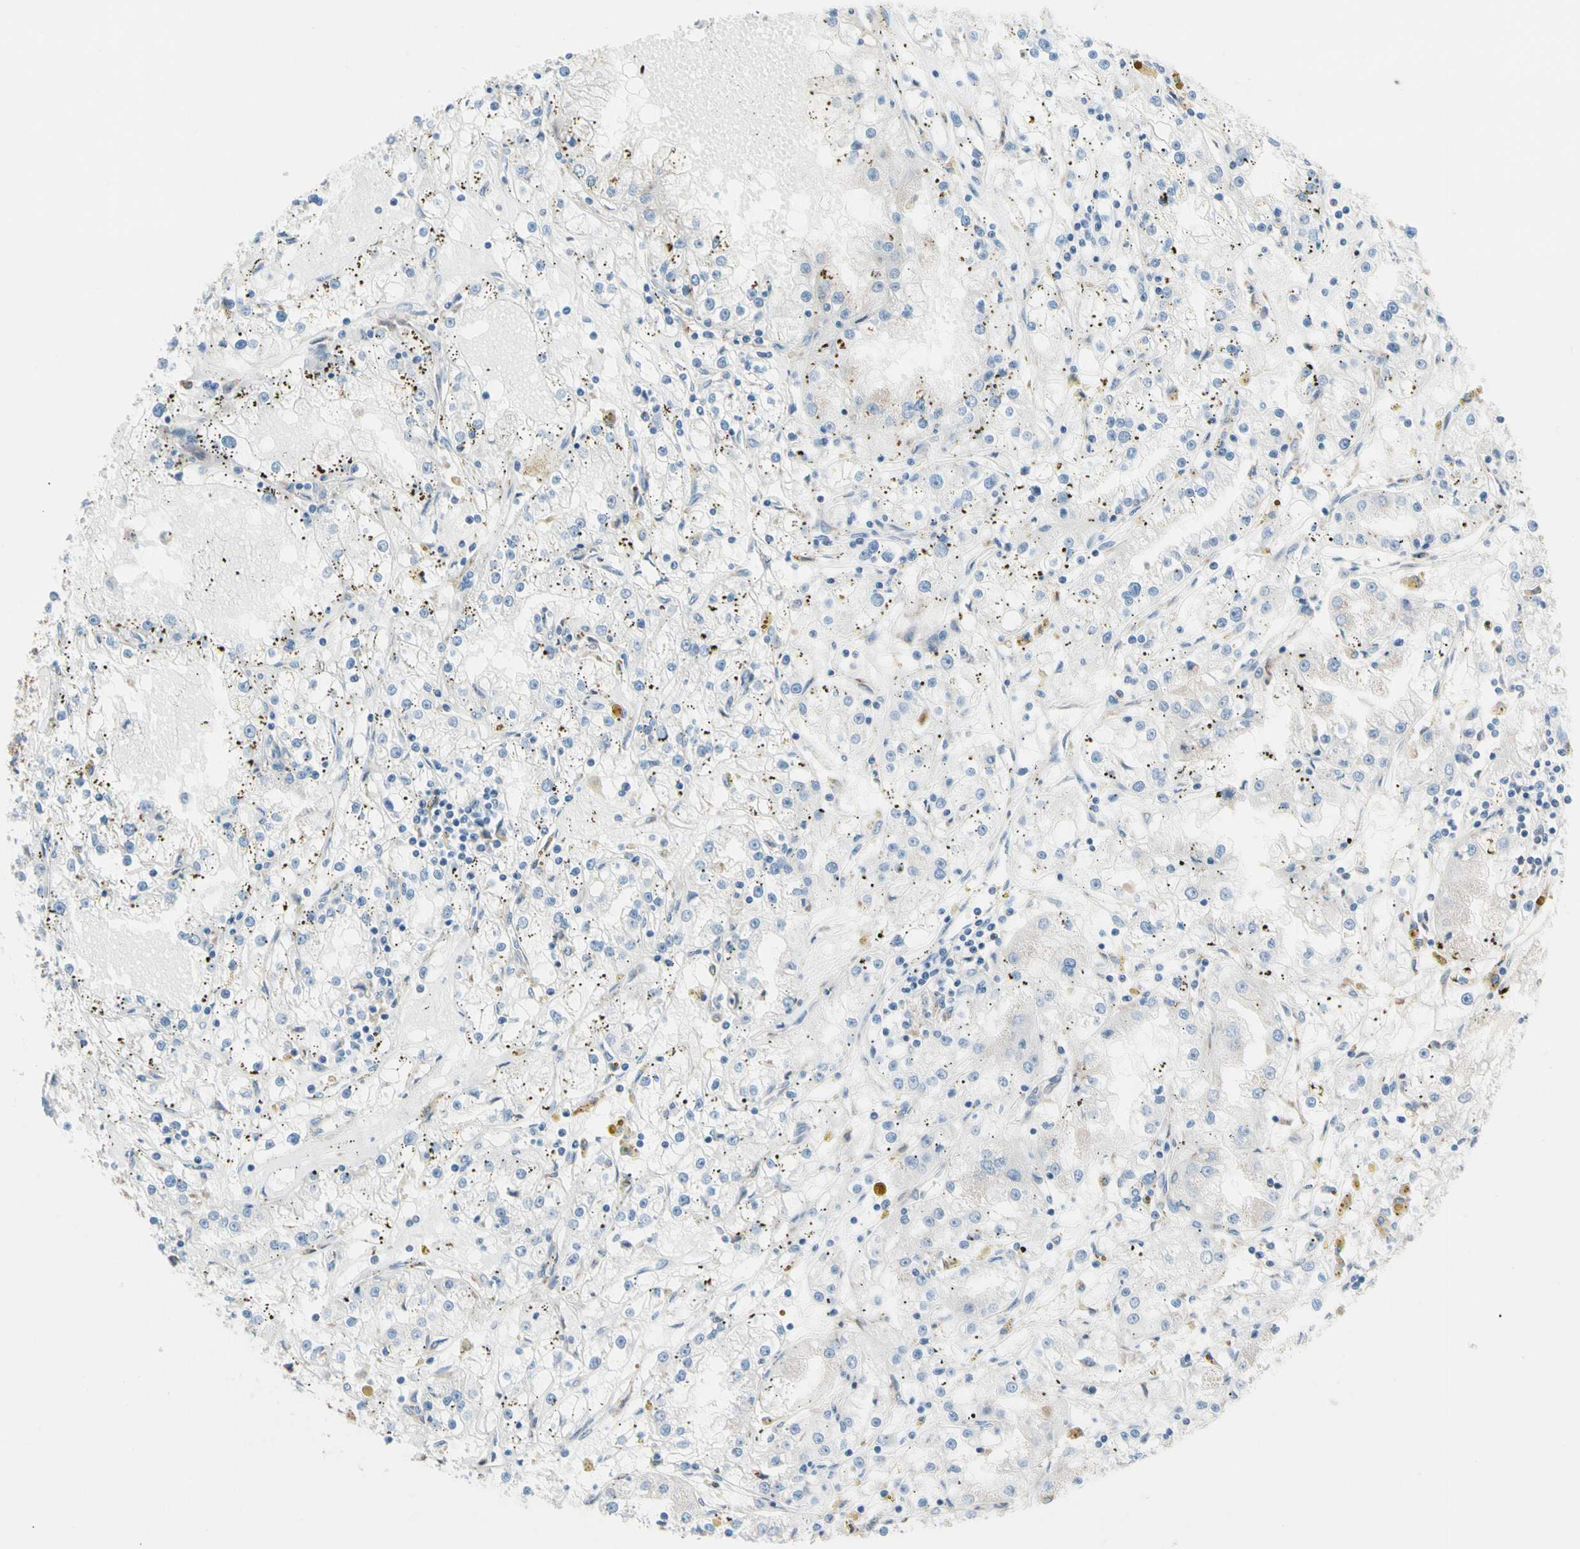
{"staining": {"intensity": "negative", "quantity": "none", "location": "none"}, "tissue": "renal cancer", "cell_type": "Tumor cells", "image_type": "cancer", "snomed": [{"axis": "morphology", "description": "Adenocarcinoma, NOS"}, {"axis": "topography", "description": "Kidney"}], "caption": "A photomicrograph of human adenocarcinoma (renal) is negative for staining in tumor cells. (DAB (3,3'-diaminobenzidine) immunohistochemistry (IHC) visualized using brightfield microscopy, high magnification).", "gene": "HK1", "patient": {"sex": "male", "age": 56}}